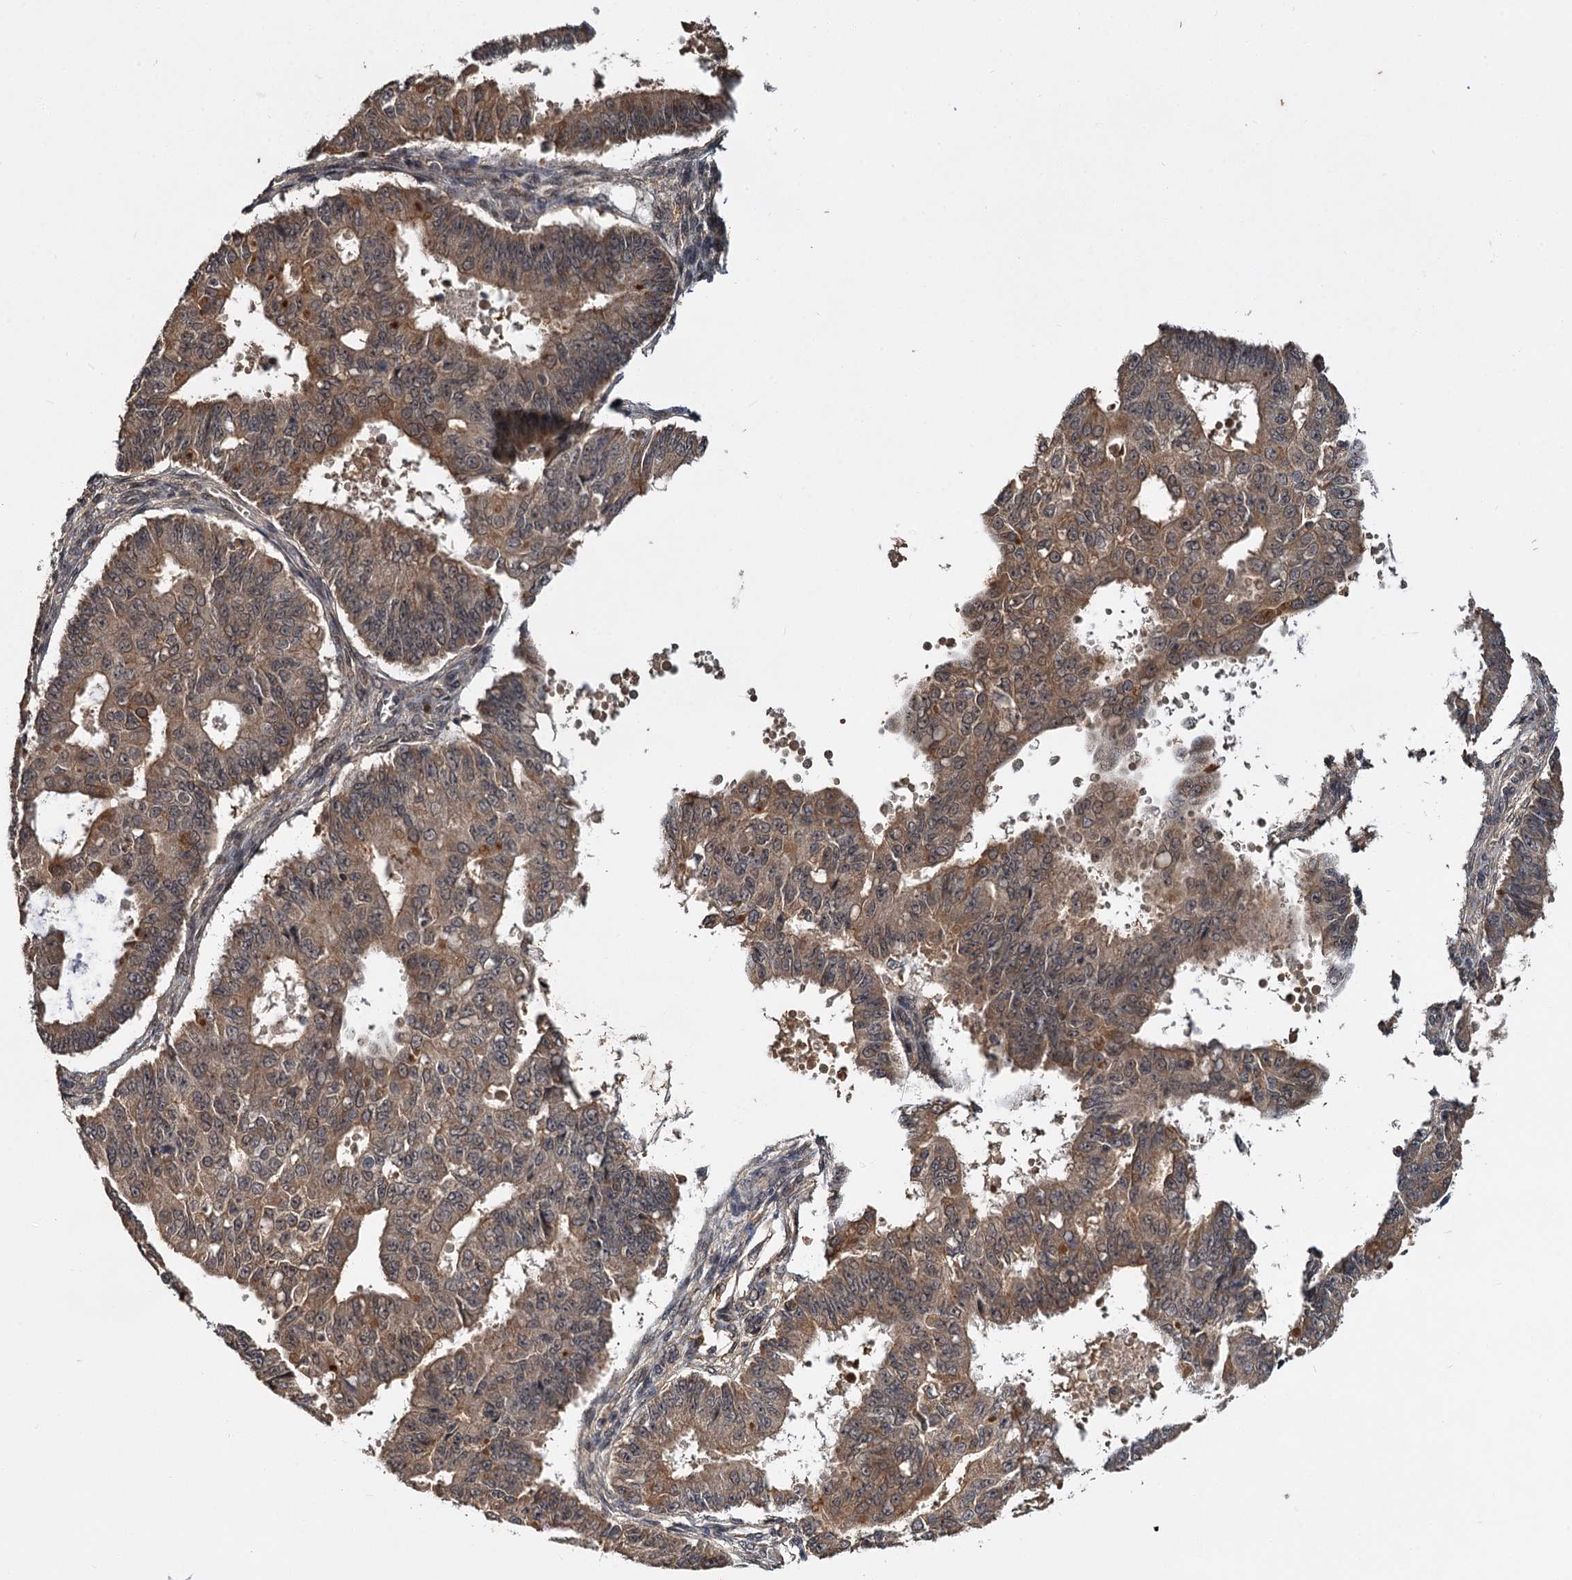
{"staining": {"intensity": "moderate", "quantity": ">75%", "location": "cytoplasmic/membranous"}, "tissue": "ovarian cancer", "cell_type": "Tumor cells", "image_type": "cancer", "snomed": [{"axis": "morphology", "description": "Carcinoma, endometroid"}, {"axis": "topography", "description": "Appendix"}, {"axis": "topography", "description": "Ovary"}], "caption": "Ovarian endometroid carcinoma stained with DAB (3,3'-diaminobenzidine) immunohistochemistry displays medium levels of moderate cytoplasmic/membranous positivity in about >75% of tumor cells.", "gene": "MBD6", "patient": {"sex": "female", "age": 42}}